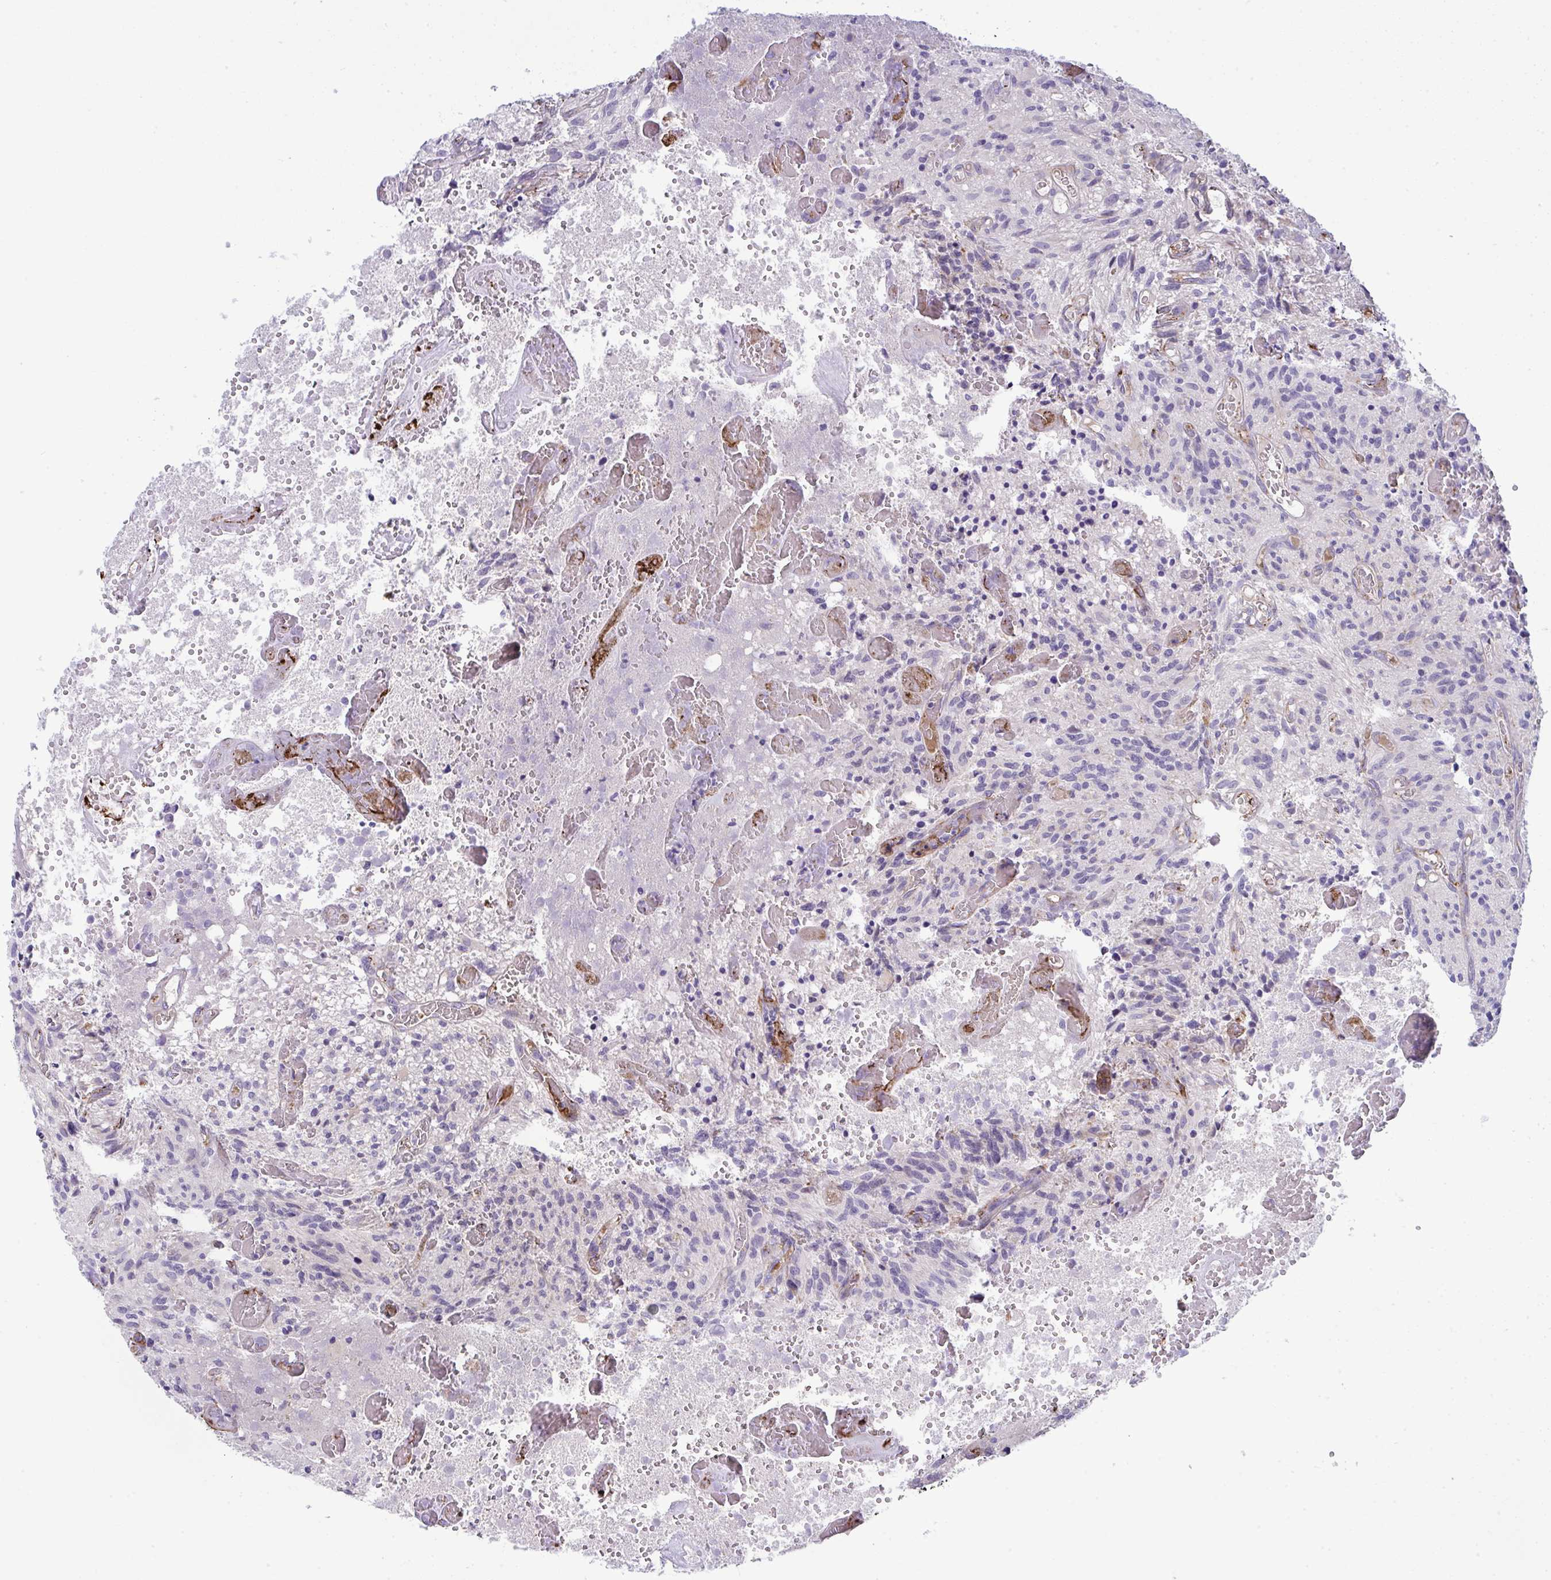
{"staining": {"intensity": "negative", "quantity": "none", "location": "none"}, "tissue": "glioma", "cell_type": "Tumor cells", "image_type": "cancer", "snomed": [{"axis": "morphology", "description": "Glioma, malignant, High grade"}, {"axis": "topography", "description": "Brain"}], "caption": "An immunohistochemistry micrograph of malignant glioma (high-grade) is shown. There is no staining in tumor cells of malignant glioma (high-grade).", "gene": "TOR1AIP2", "patient": {"sex": "male", "age": 75}}